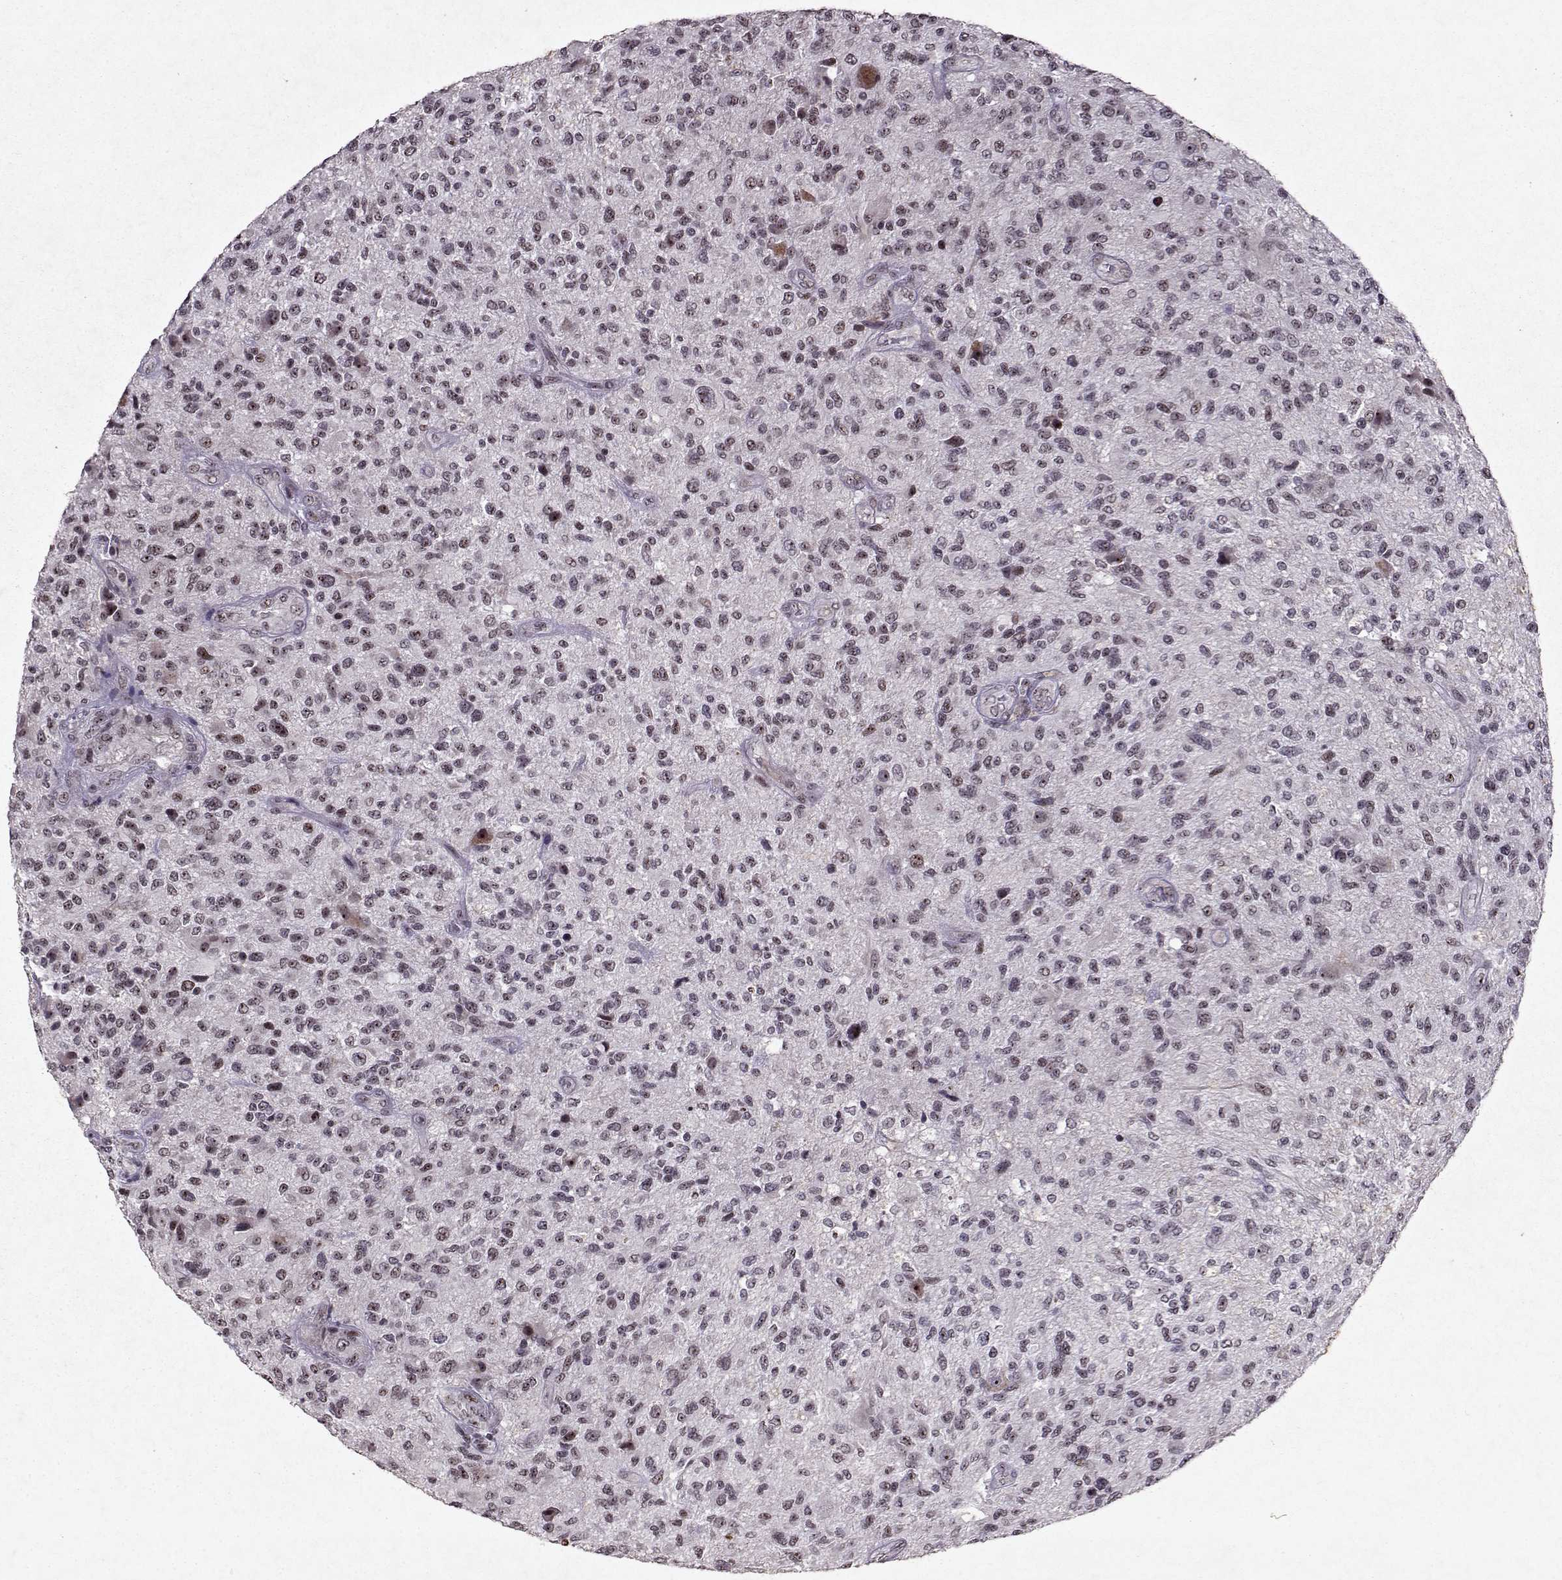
{"staining": {"intensity": "weak", "quantity": "<25%", "location": "nuclear"}, "tissue": "glioma", "cell_type": "Tumor cells", "image_type": "cancer", "snomed": [{"axis": "morphology", "description": "Glioma, malignant, High grade"}, {"axis": "topography", "description": "Brain"}], "caption": "Immunohistochemistry photomicrograph of glioma stained for a protein (brown), which exhibits no expression in tumor cells.", "gene": "DDX56", "patient": {"sex": "male", "age": 47}}